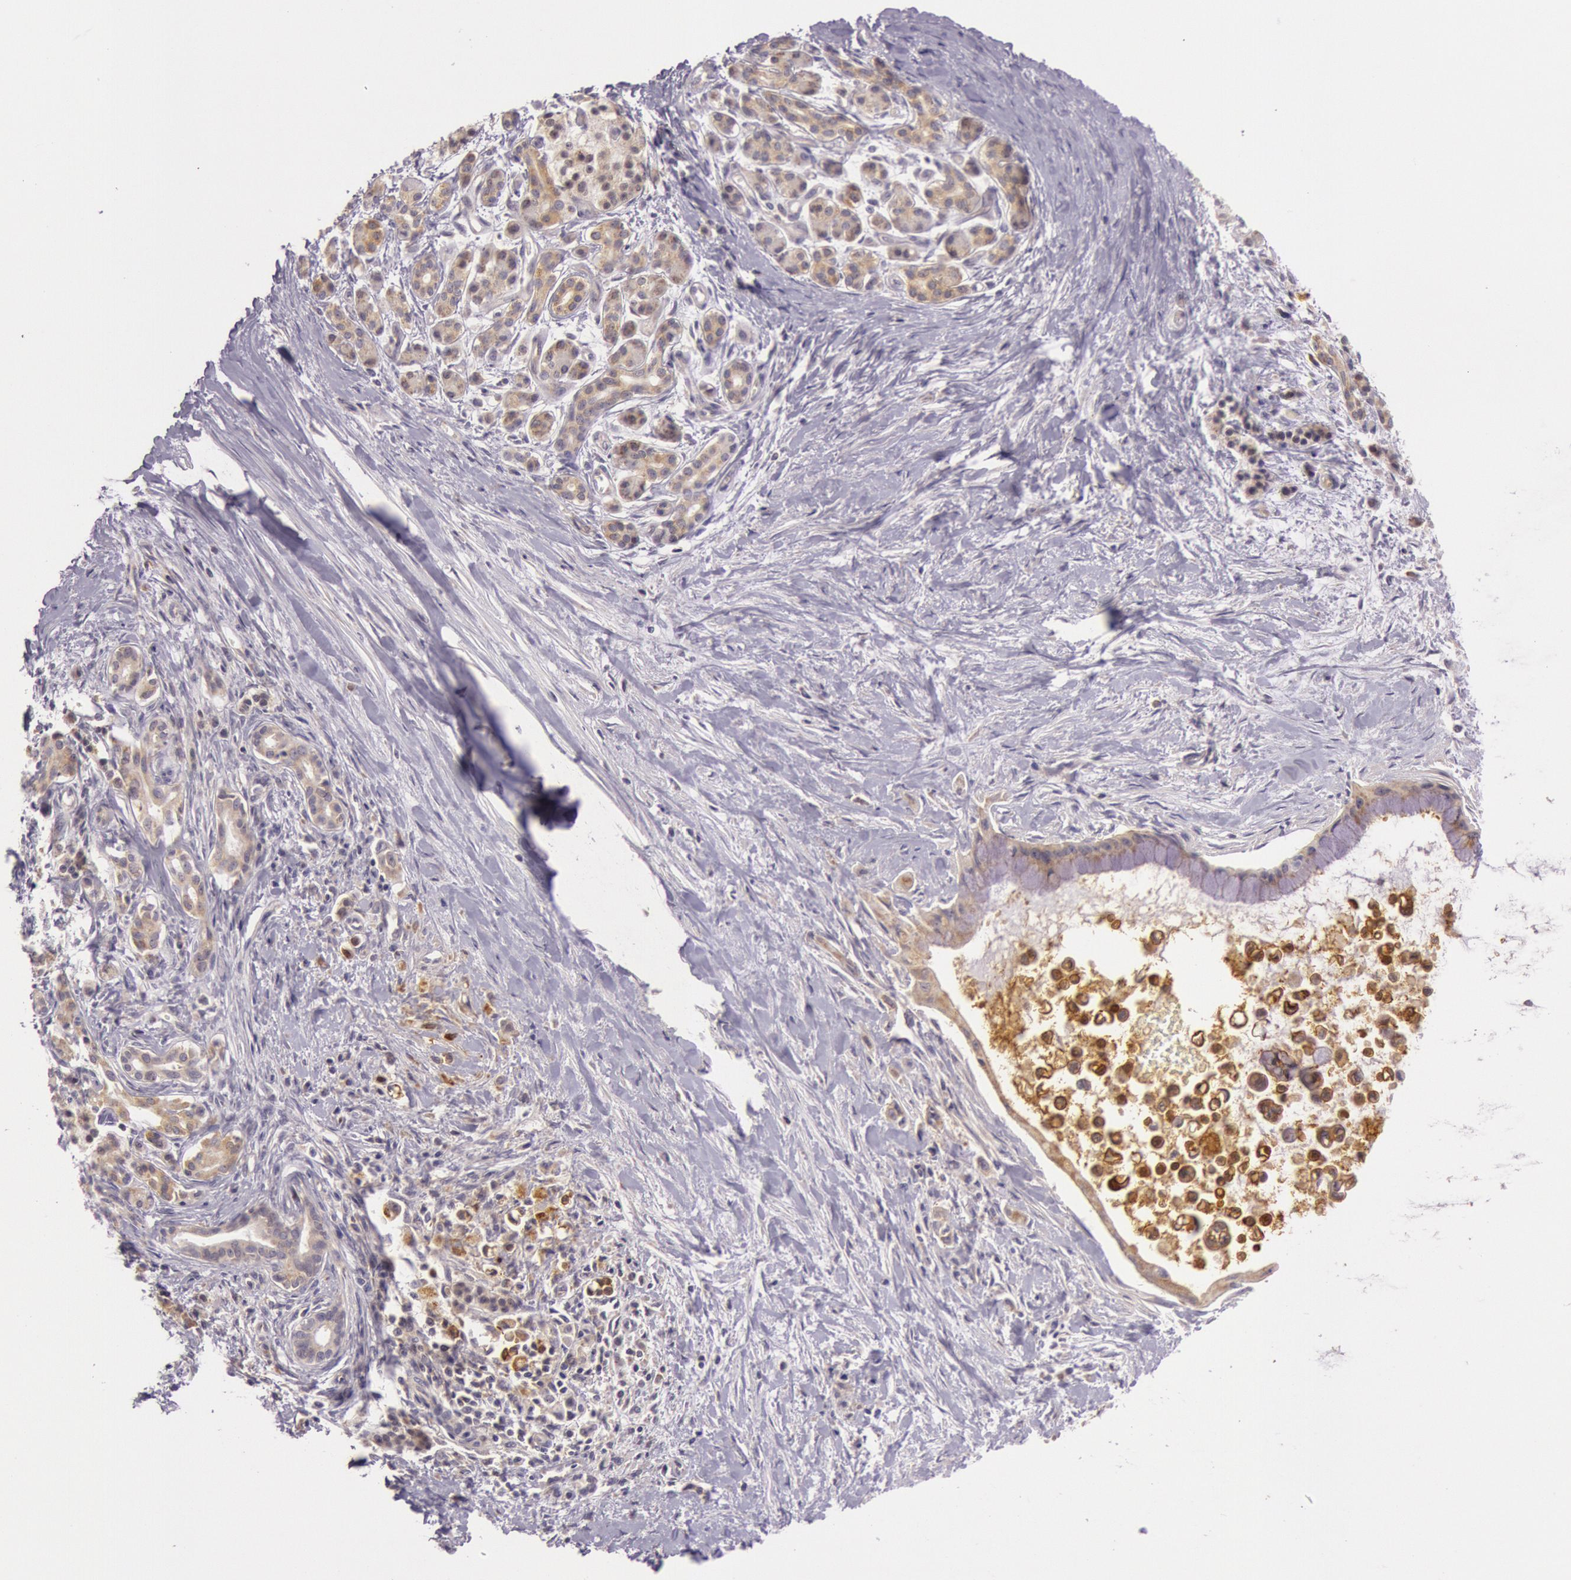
{"staining": {"intensity": "moderate", "quantity": ">75%", "location": "cytoplasmic/membranous"}, "tissue": "pancreatic cancer", "cell_type": "Tumor cells", "image_type": "cancer", "snomed": [{"axis": "morphology", "description": "Adenocarcinoma, NOS"}, {"axis": "topography", "description": "Pancreas"}], "caption": "Tumor cells demonstrate moderate cytoplasmic/membranous staining in approximately >75% of cells in pancreatic cancer.", "gene": "CDK16", "patient": {"sex": "male", "age": 59}}